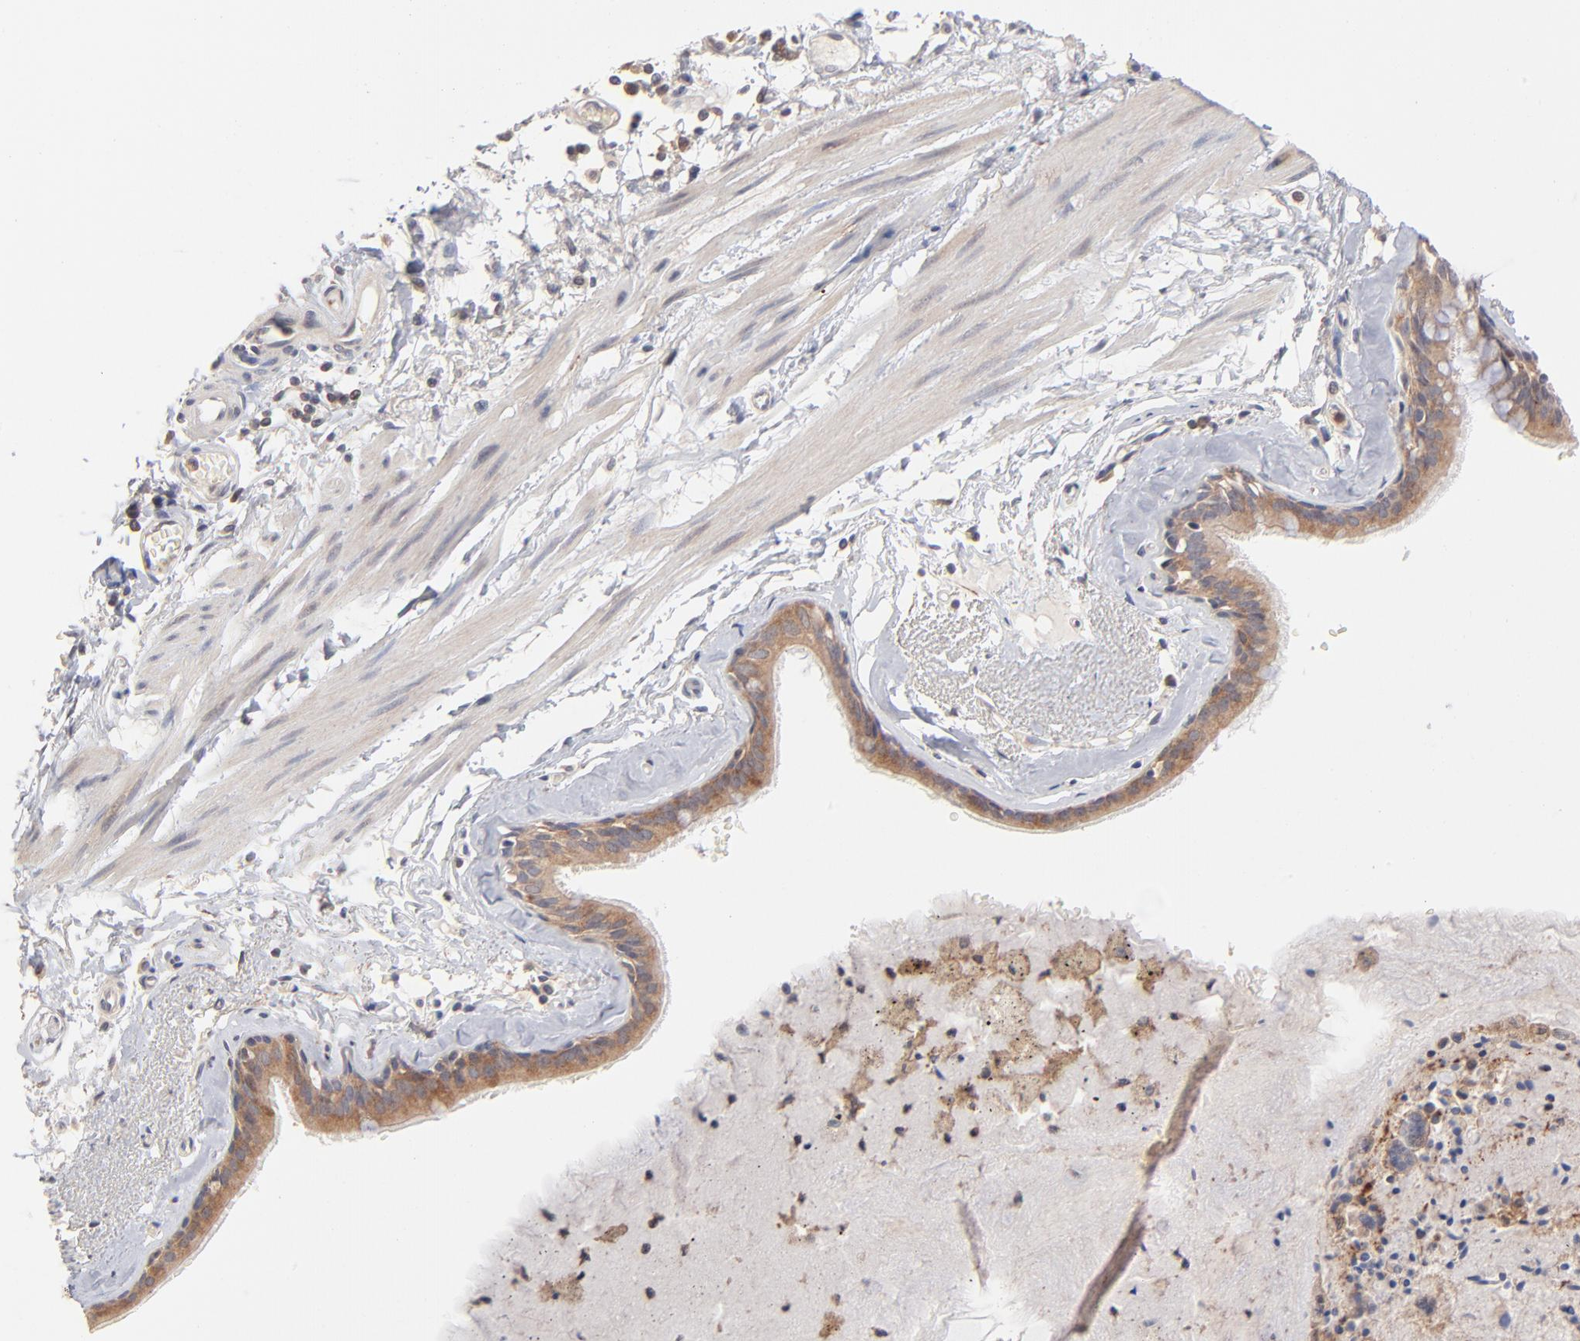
{"staining": {"intensity": "moderate", "quantity": ">75%", "location": "cytoplasmic/membranous"}, "tissue": "bronchus", "cell_type": "Respiratory epithelial cells", "image_type": "normal", "snomed": [{"axis": "morphology", "description": "Normal tissue, NOS"}, {"axis": "topography", "description": "Bronchus"}, {"axis": "topography", "description": "Lung"}], "caption": "A photomicrograph showing moderate cytoplasmic/membranous expression in about >75% of respiratory epithelial cells in benign bronchus, as visualized by brown immunohistochemical staining.", "gene": "IVNS1ABP", "patient": {"sex": "female", "age": 56}}